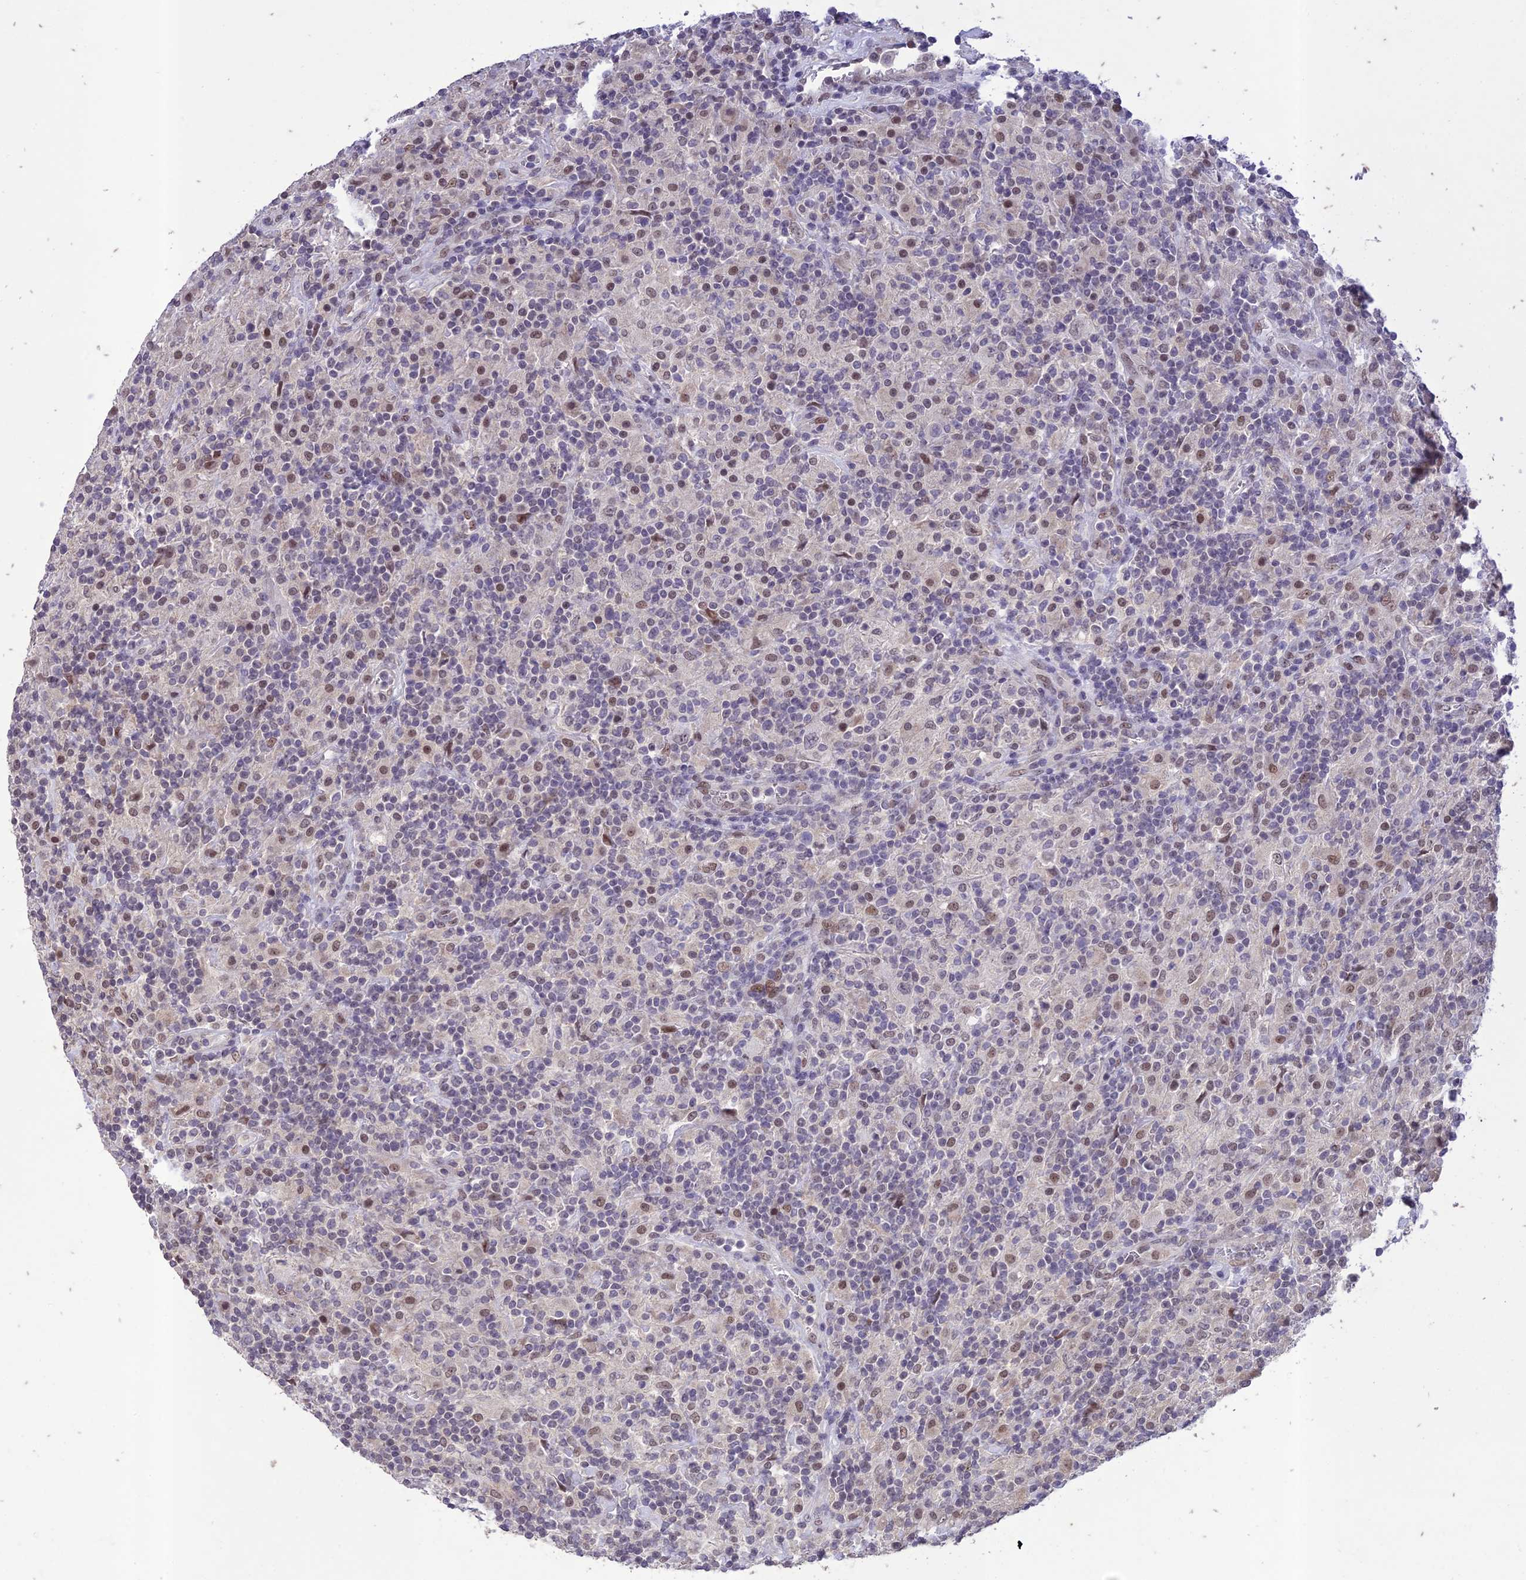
{"staining": {"intensity": "weak", "quantity": "<25%", "location": "nuclear"}, "tissue": "lymphoma", "cell_type": "Tumor cells", "image_type": "cancer", "snomed": [{"axis": "morphology", "description": "Hodgkin's disease, NOS"}, {"axis": "topography", "description": "Lymph node"}], "caption": "Tumor cells show no significant protein staining in Hodgkin's disease.", "gene": "POP4", "patient": {"sex": "male", "age": 70}}